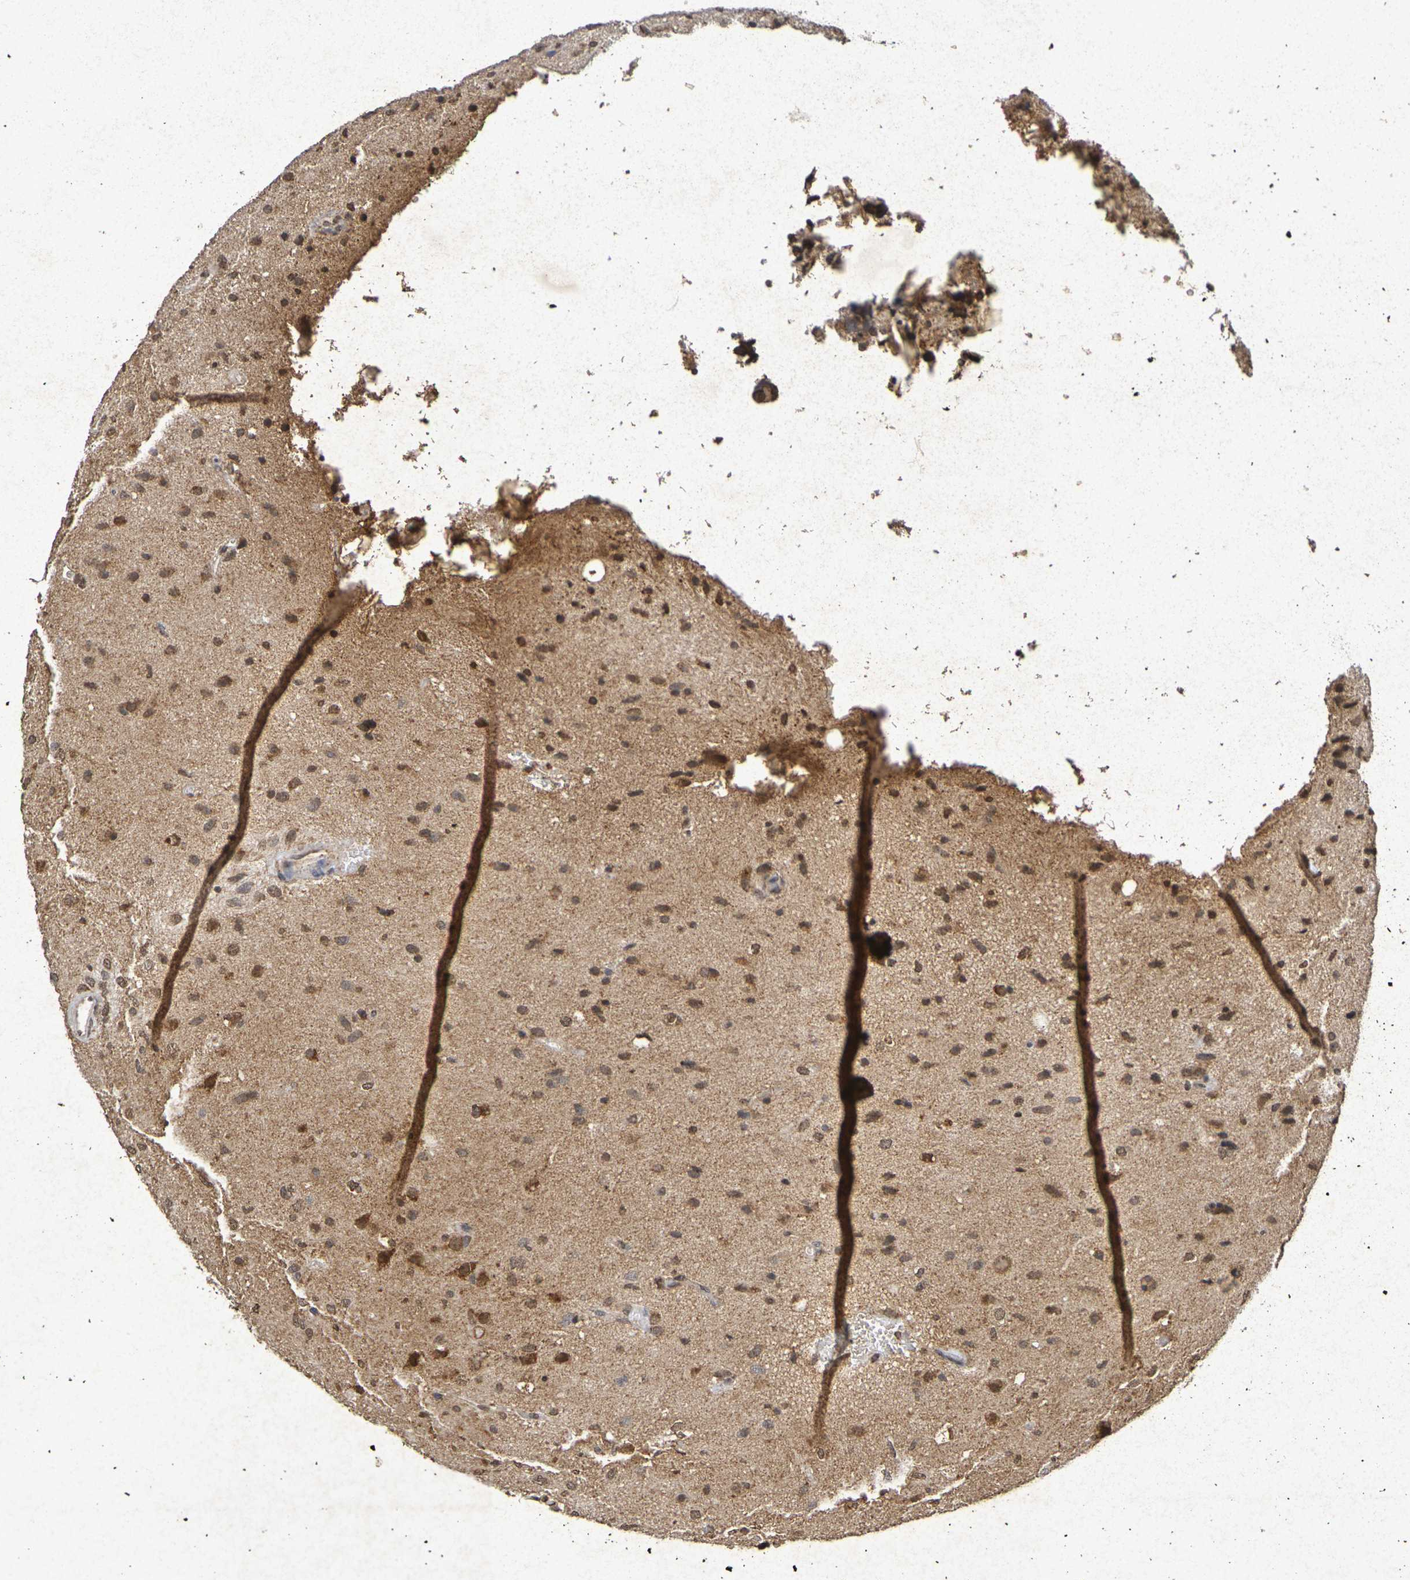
{"staining": {"intensity": "moderate", "quantity": ">75%", "location": "cytoplasmic/membranous,nuclear"}, "tissue": "glioma", "cell_type": "Tumor cells", "image_type": "cancer", "snomed": [{"axis": "morphology", "description": "Glioma, malignant, Low grade"}, {"axis": "topography", "description": "Brain"}], "caption": "A photomicrograph of human low-grade glioma (malignant) stained for a protein displays moderate cytoplasmic/membranous and nuclear brown staining in tumor cells. (Stains: DAB in brown, nuclei in blue, Microscopy: brightfield microscopy at high magnification).", "gene": "GUCY1A2", "patient": {"sex": "male", "age": 77}}